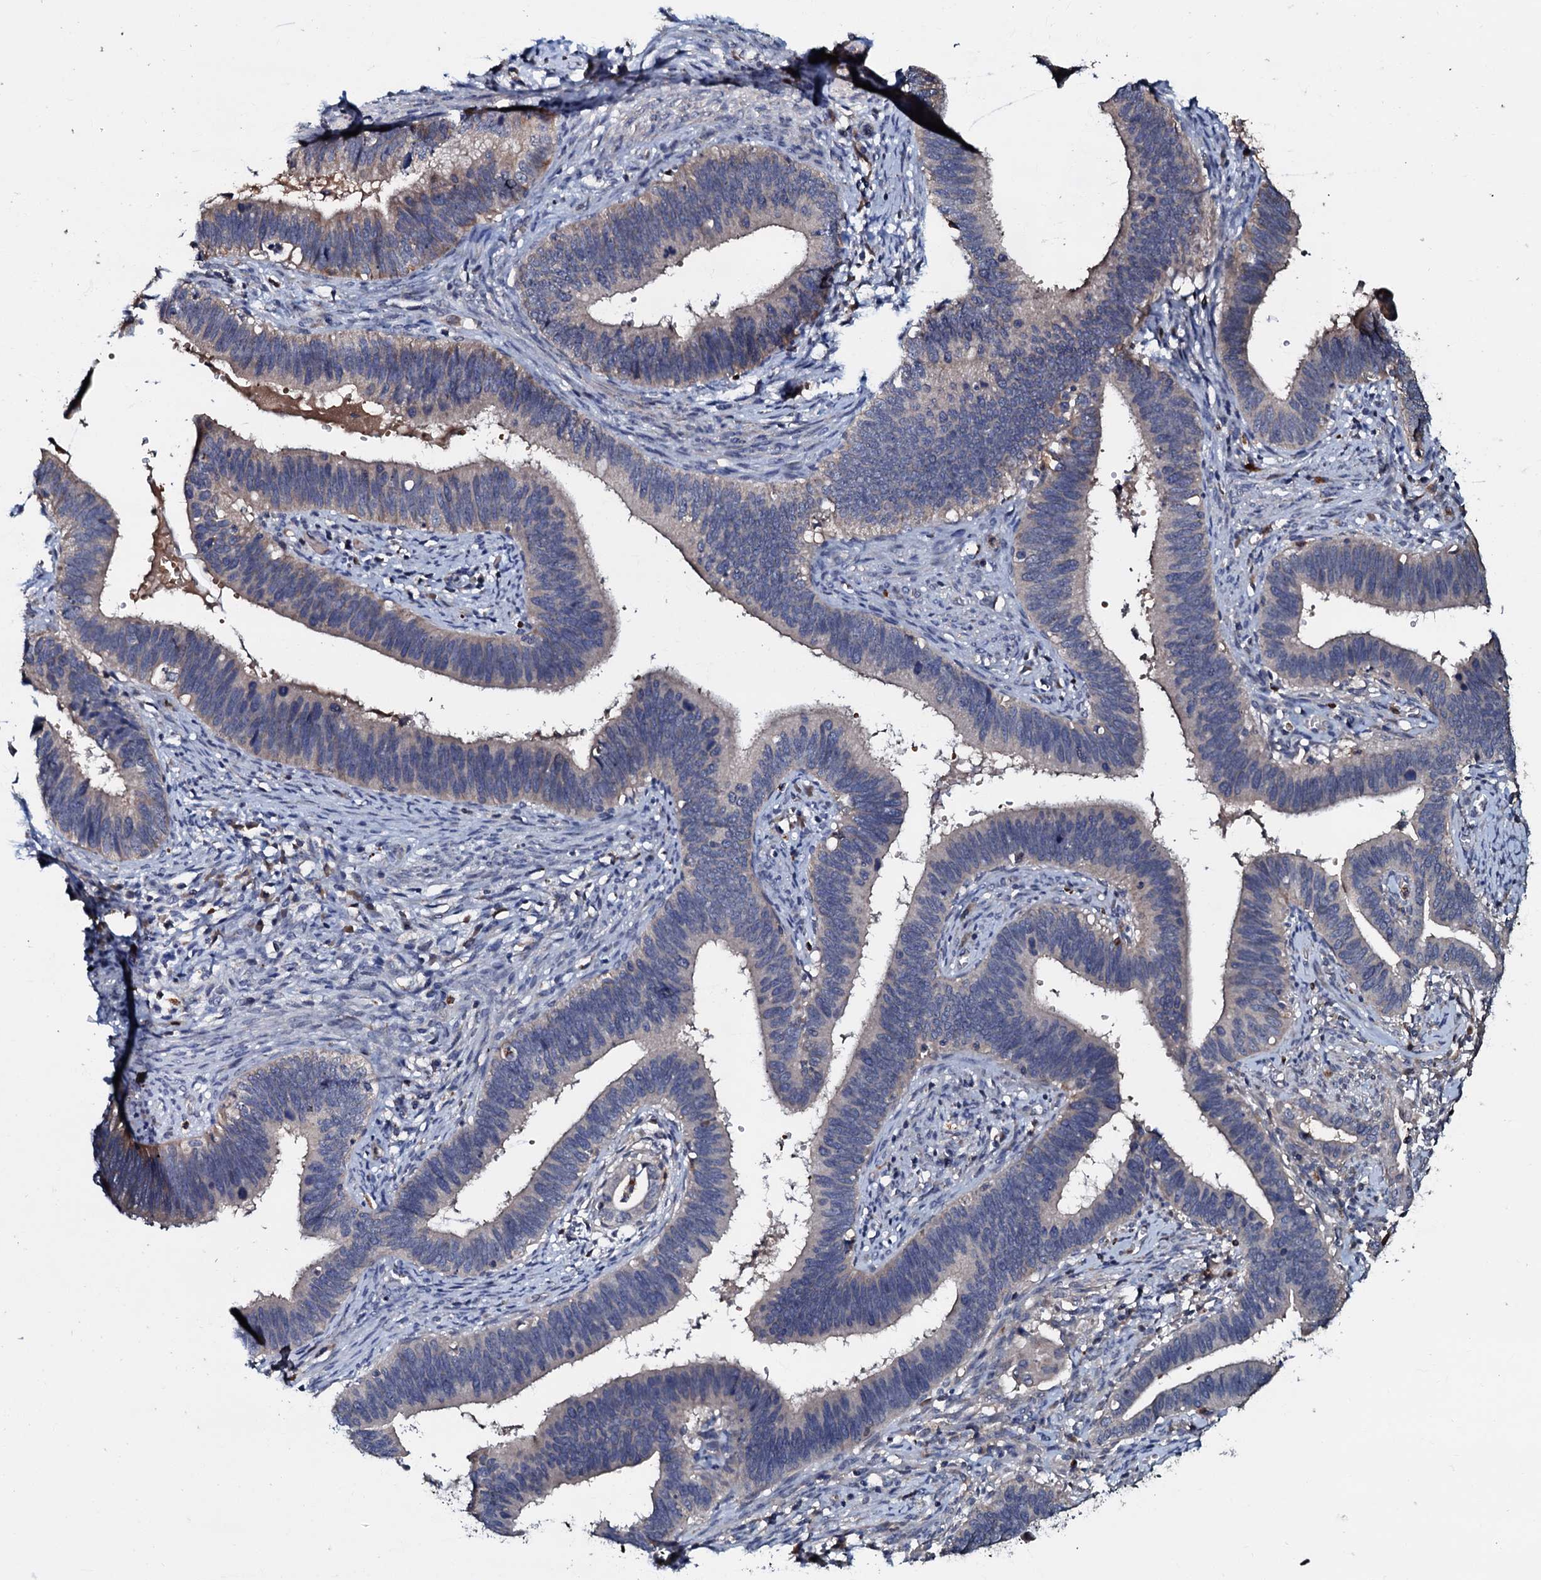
{"staining": {"intensity": "negative", "quantity": "none", "location": "none"}, "tissue": "cervical cancer", "cell_type": "Tumor cells", "image_type": "cancer", "snomed": [{"axis": "morphology", "description": "Adenocarcinoma, NOS"}, {"axis": "topography", "description": "Cervix"}], "caption": "The image shows no staining of tumor cells in cervical adenocarcinoma. (Brightfield microscopy of DAB (3,3'-diaminobenzidine) IHC at high magnification).", "gene": "CPNE2", "patient": {"sex": "female", "age": 42}}